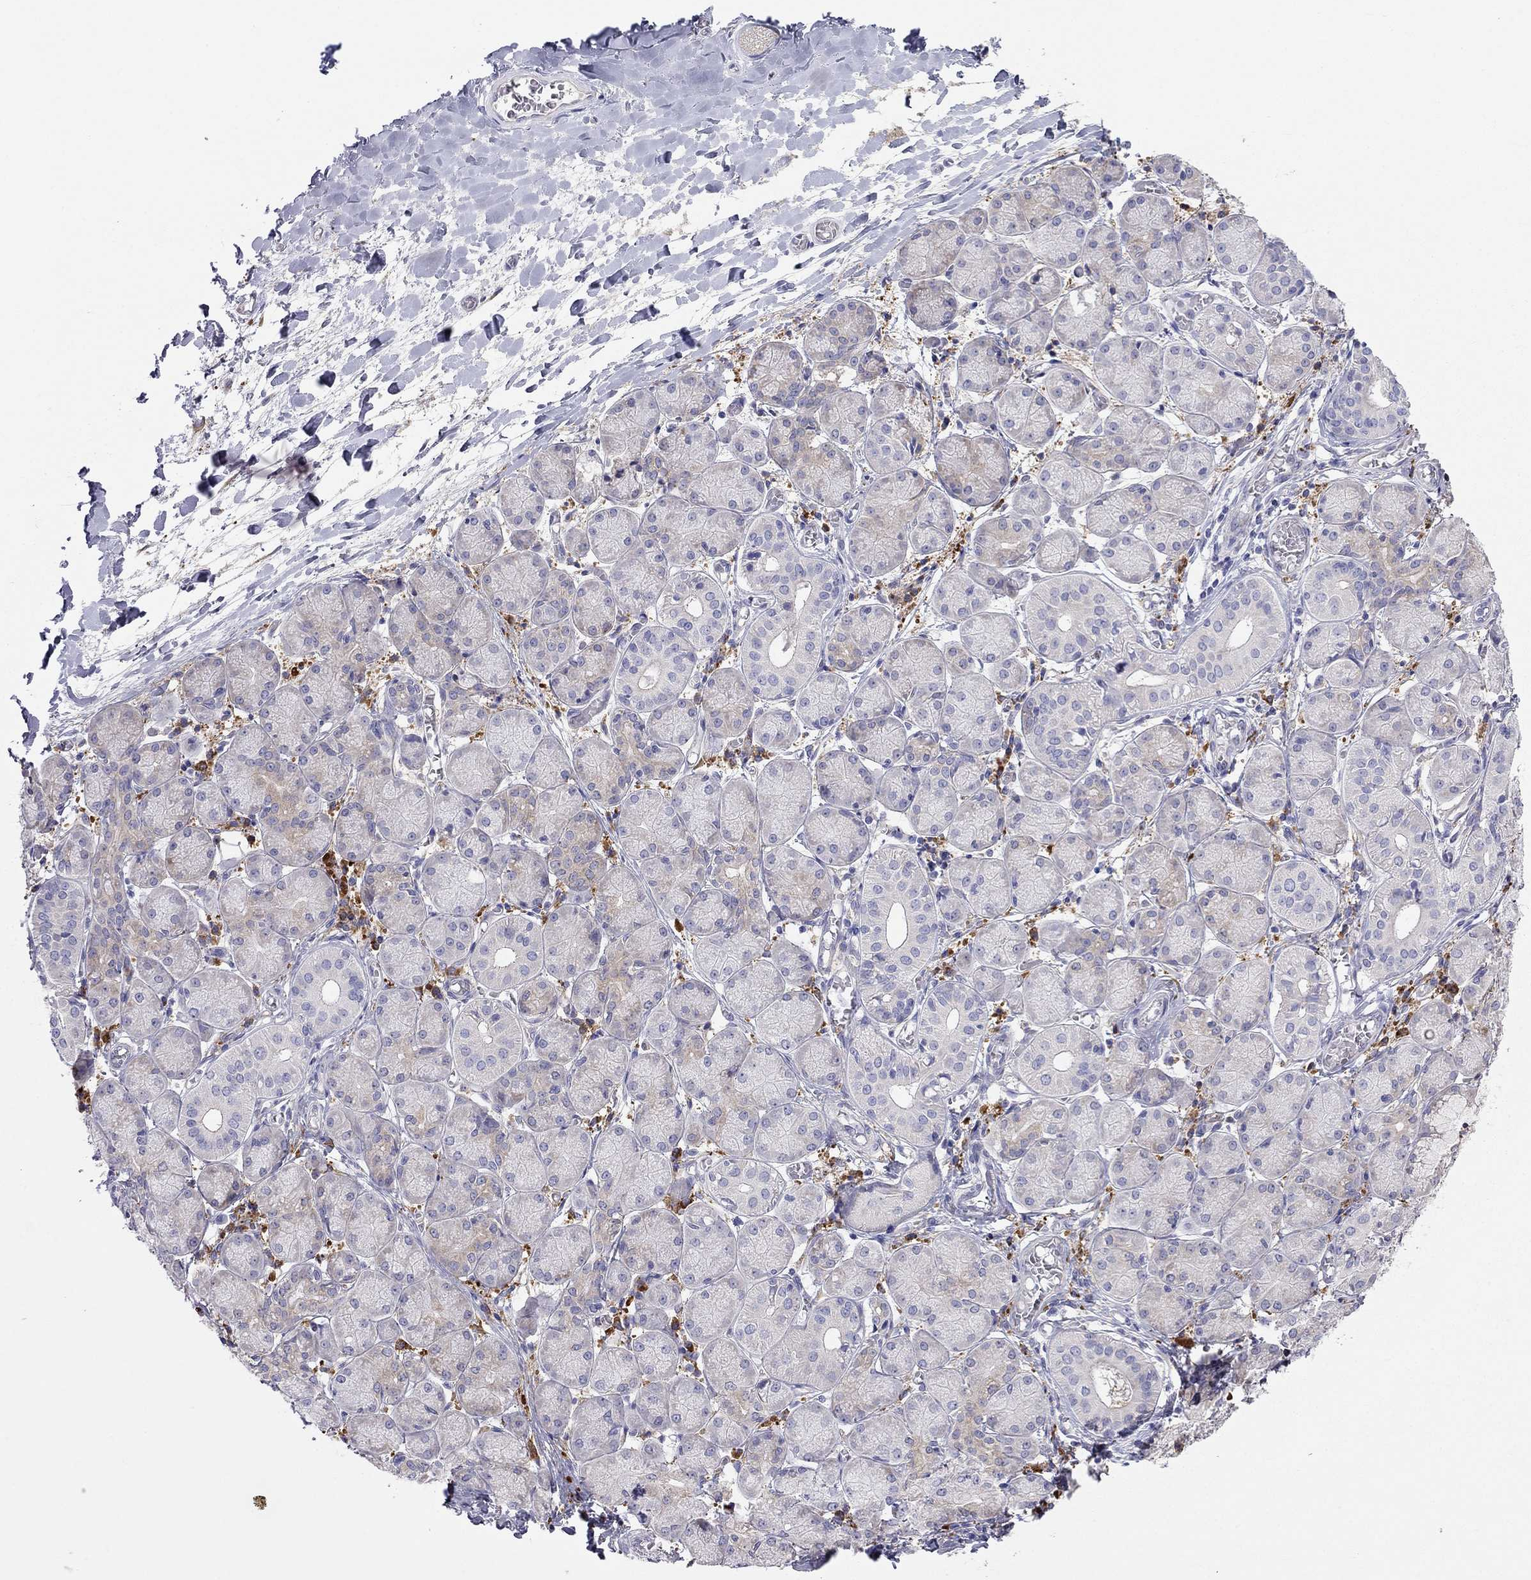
{"staining": {"intensity": "weak", "quantity": "<25%", "location": "cytoplasmic/membranous"}, "tissue": "salivary gland", "cell_type": "Glandular cells", "image_type": "normal", "snomed": [{"axis": "morphology", "description": "Normal tissue, NOS"}, {"axis": "topography", "description": "Salivary gland"}, {"axis": "topography", "description": "Peripheral nerve tissue"}], "caption": "Salivary gland stained for a protein using IHC displays no positivity glandular cells.", "gene": "LONRF2", "patient": {"sex": "female", "age": 24}}